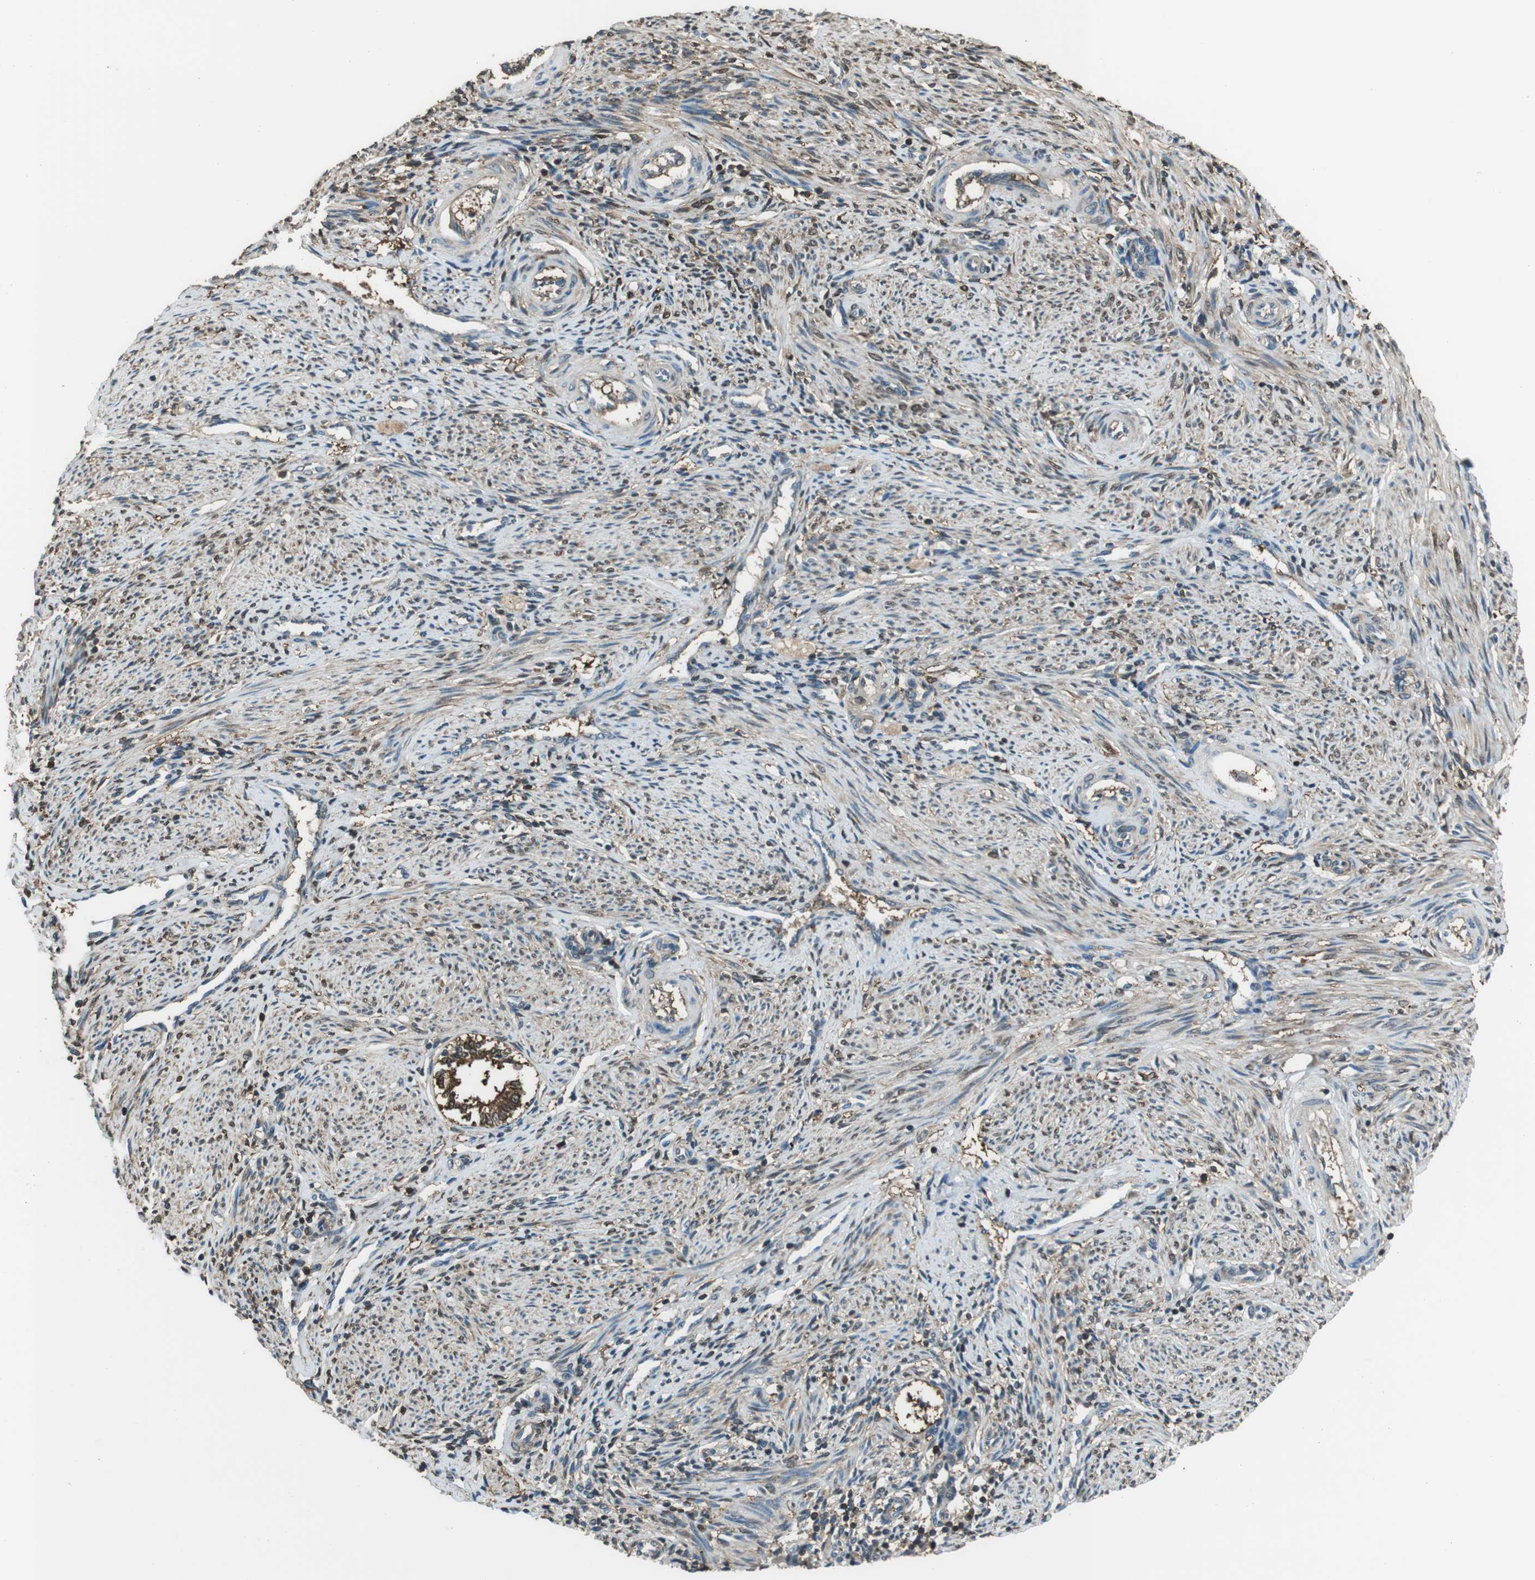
{"staining": {"intensity": "moderate", "quantity": "25%-75%", "location": "cytoplasmic/membranous,nuclear"}, "tissue": "endometrium", "cell_type": "Cells in endometrial stroma", "image_type": "normal", "snomed": [{"axis": "morphology", "description": "Normal tissue, NOS"}, {"axis": "topography", "description": "Endometrium"}], "caption": "Immunohistochemical staining of normal human endometrium reveals 25%-75% levels of moderate cytoplasmic/membranous,nuclear protein positivity in about 25%-75% of cells in endometrial stroma.", "gene": "TWSG1", "patient": {"sex": "female", "age": 42}}